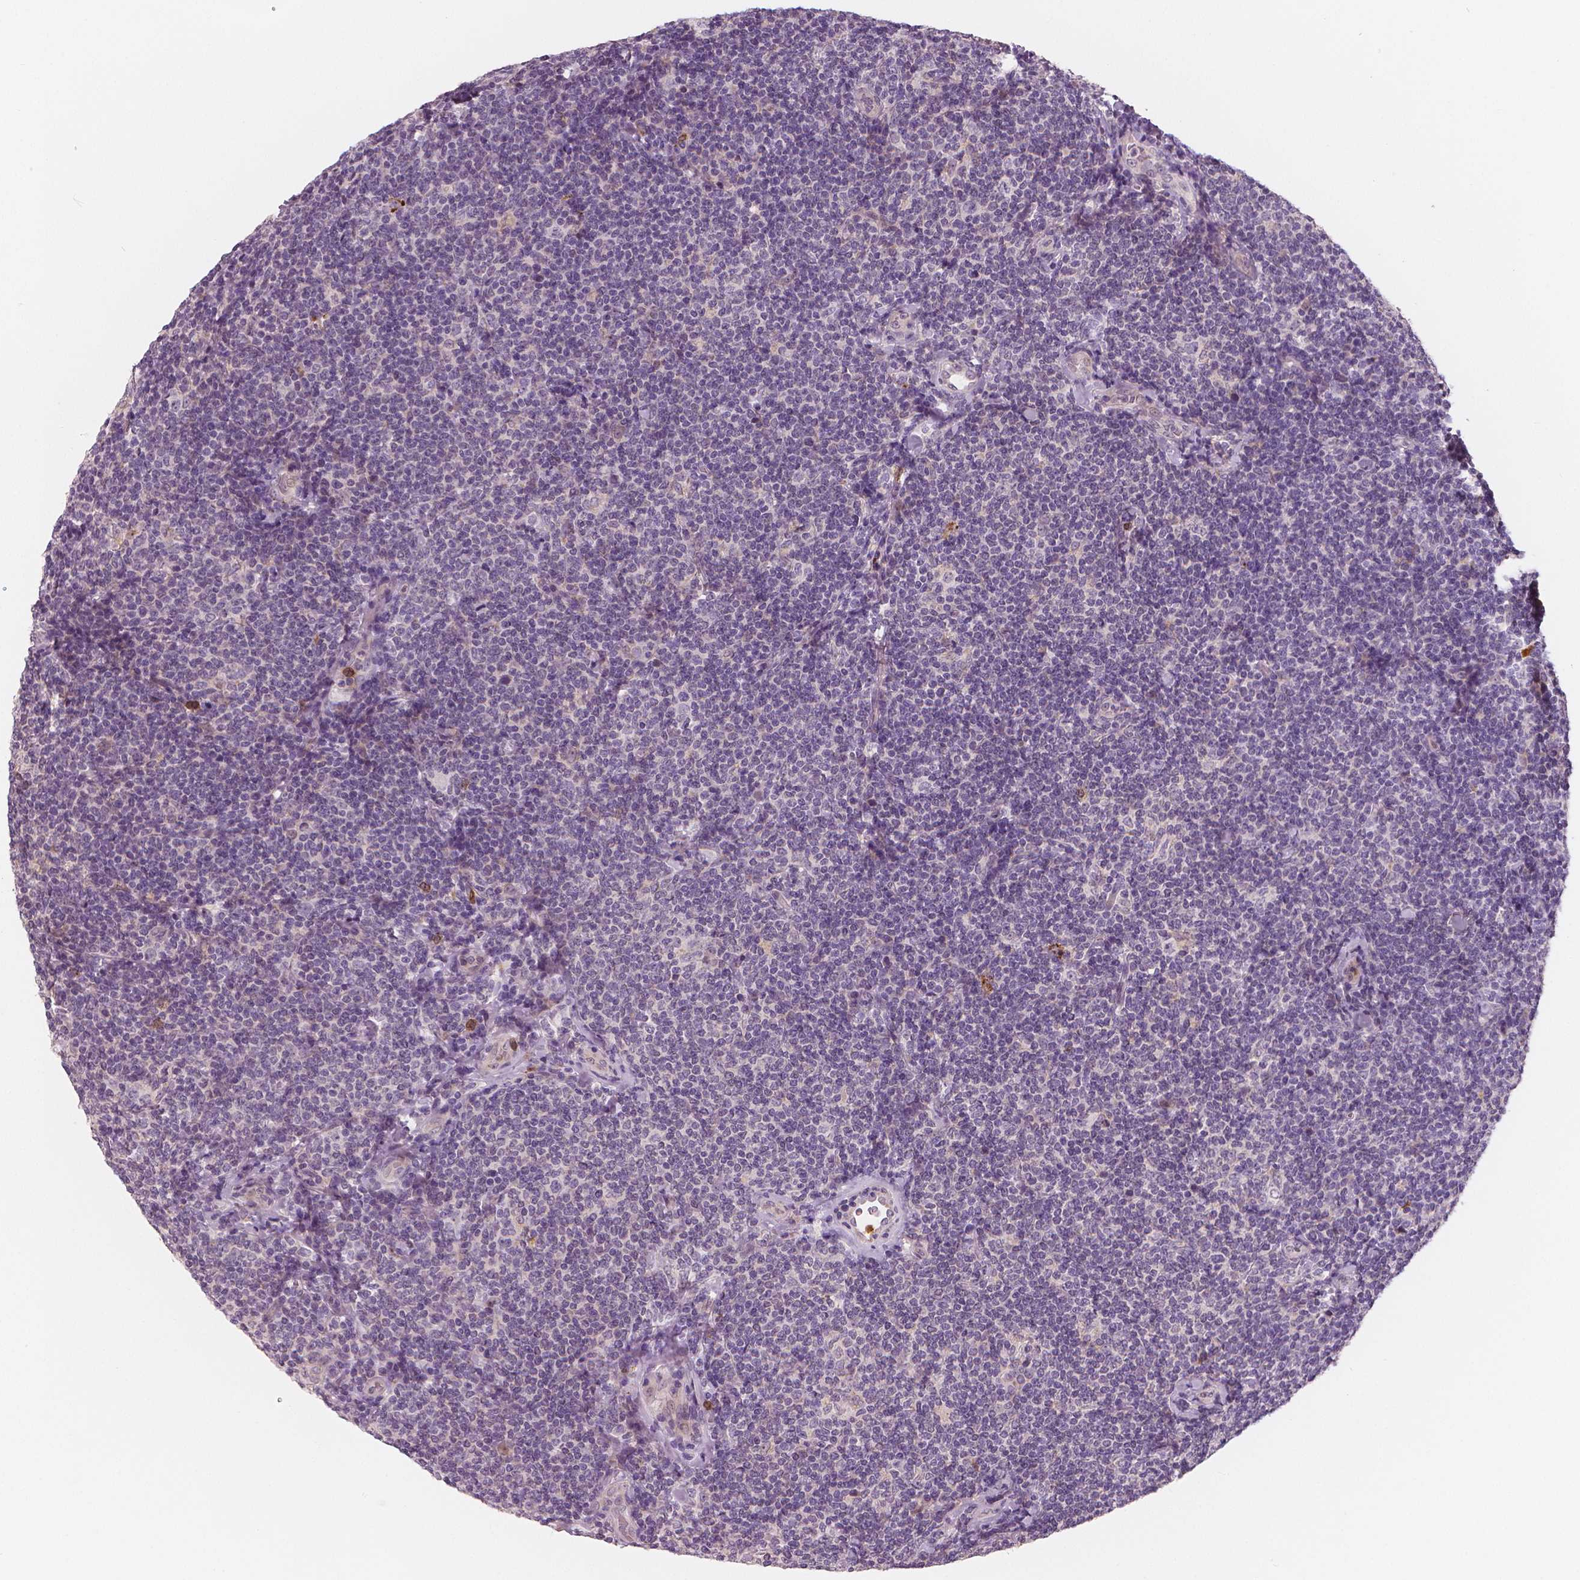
{"staining": {"intensity": "negative", "quantity": "none", "location": "none"}, "tissue": "lymphoma", "cell_type": "Tumor cells", "image_type": "cancer", "snomed": [{"axis": "morphology", "description": "Malignant lymphoma, non-Hodgkin's type, Low grade"}, {"axis": "topography", "description": "Lymph node"}], "caption": "A high-resolution image shows immunohistochemistry (IHC) staining of lymphoma, which displays no significant expression in tumor cells. Nuclei are stained in blue.", "gene": "RNASE7", "patient": {"sex": "female", "age": 56}}